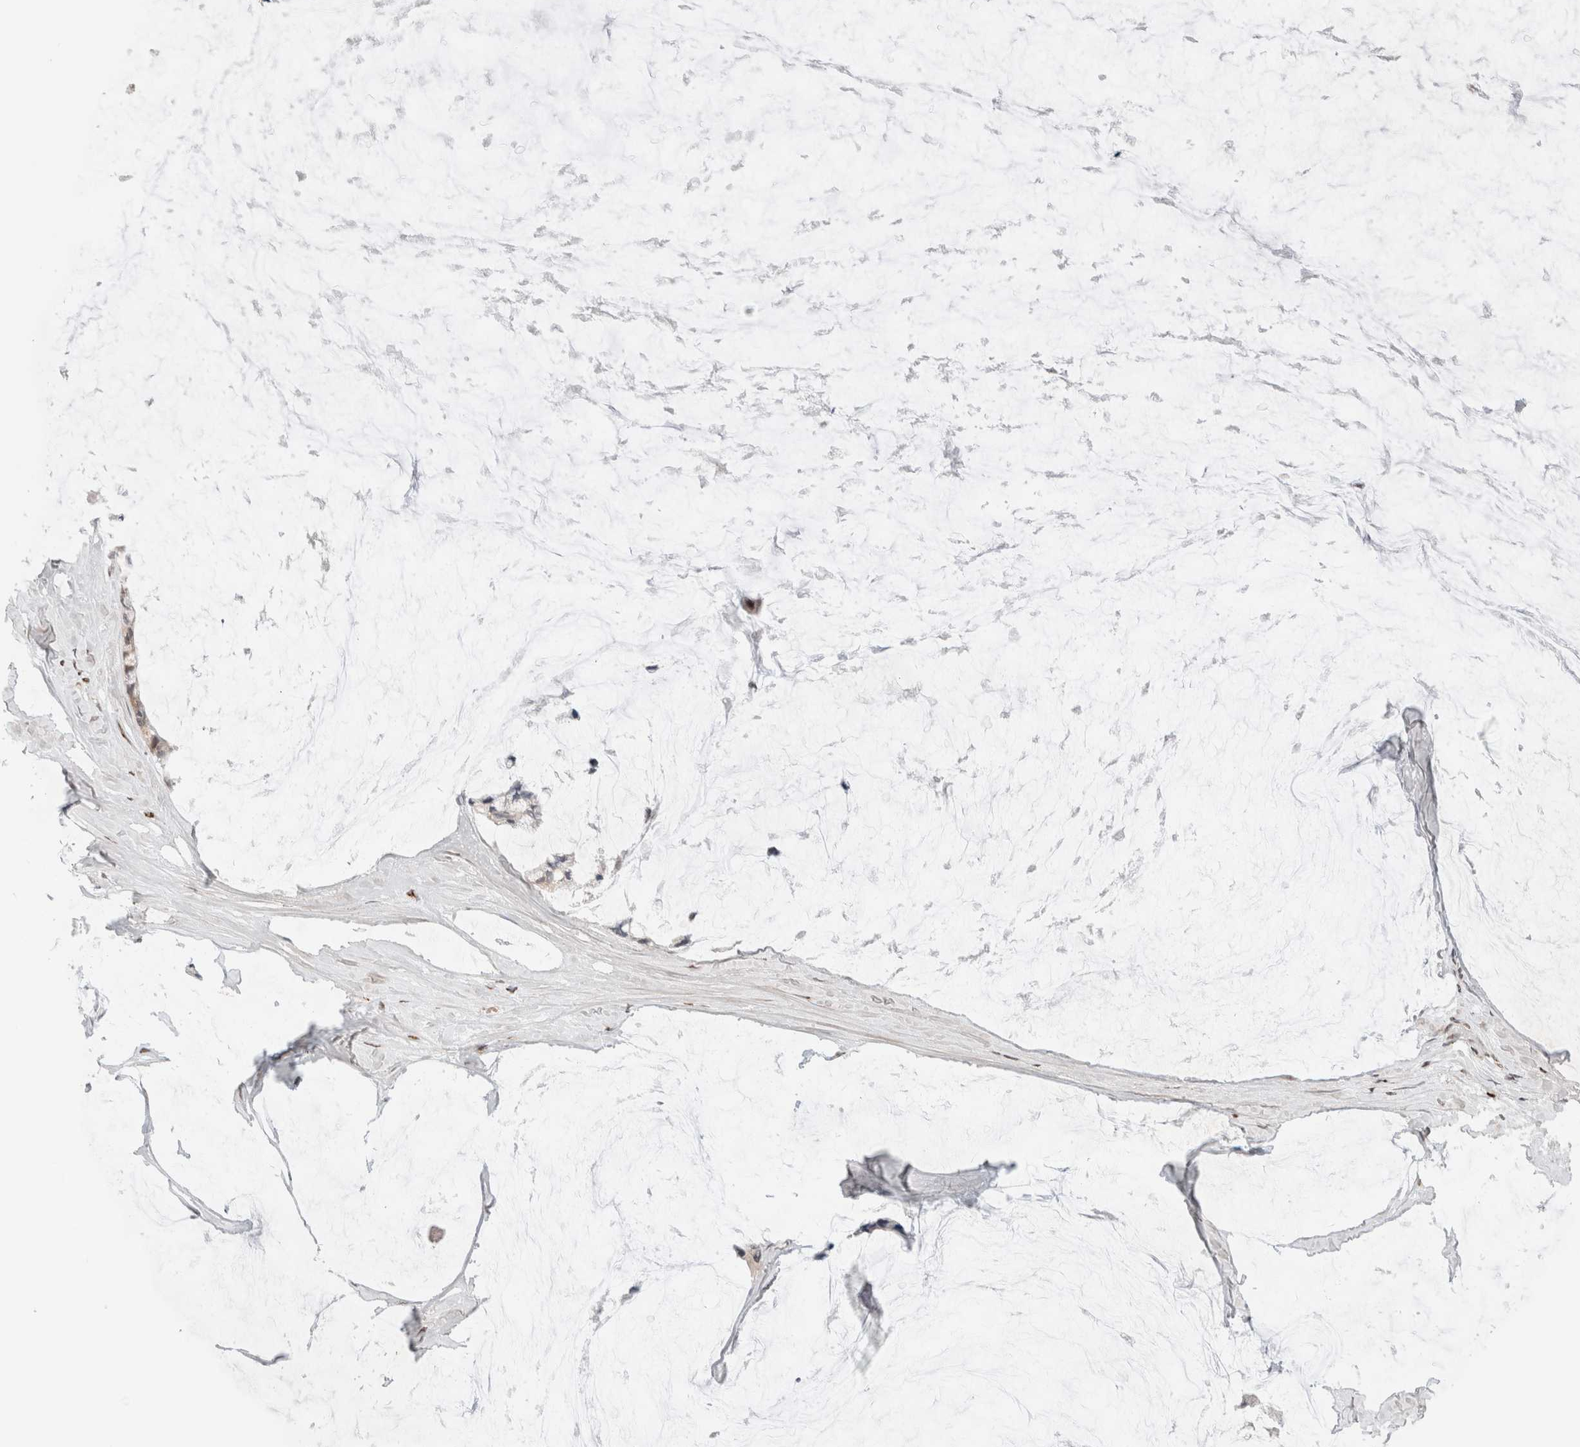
{"staining": {"intensity": "weak", "quantity": "<25%", "location": "cytoplasmic/membranous"}, "tissue": "ovarian cancer", "cell_type": "Tumor cells", "image_type": "cancer", "snomed": [{"axis": "morphology", "description": "Cystadenocarcinoma, mucinous, NOS"}, {"axis": "topography", "description": "Ovary"}], "caption": "The micrograph shows no significant staining in tumor cells of ovarian mucinous cystadenocarcinoma.", "gene": "ERI3", "patient": {"sex": "female", "age": 39}}